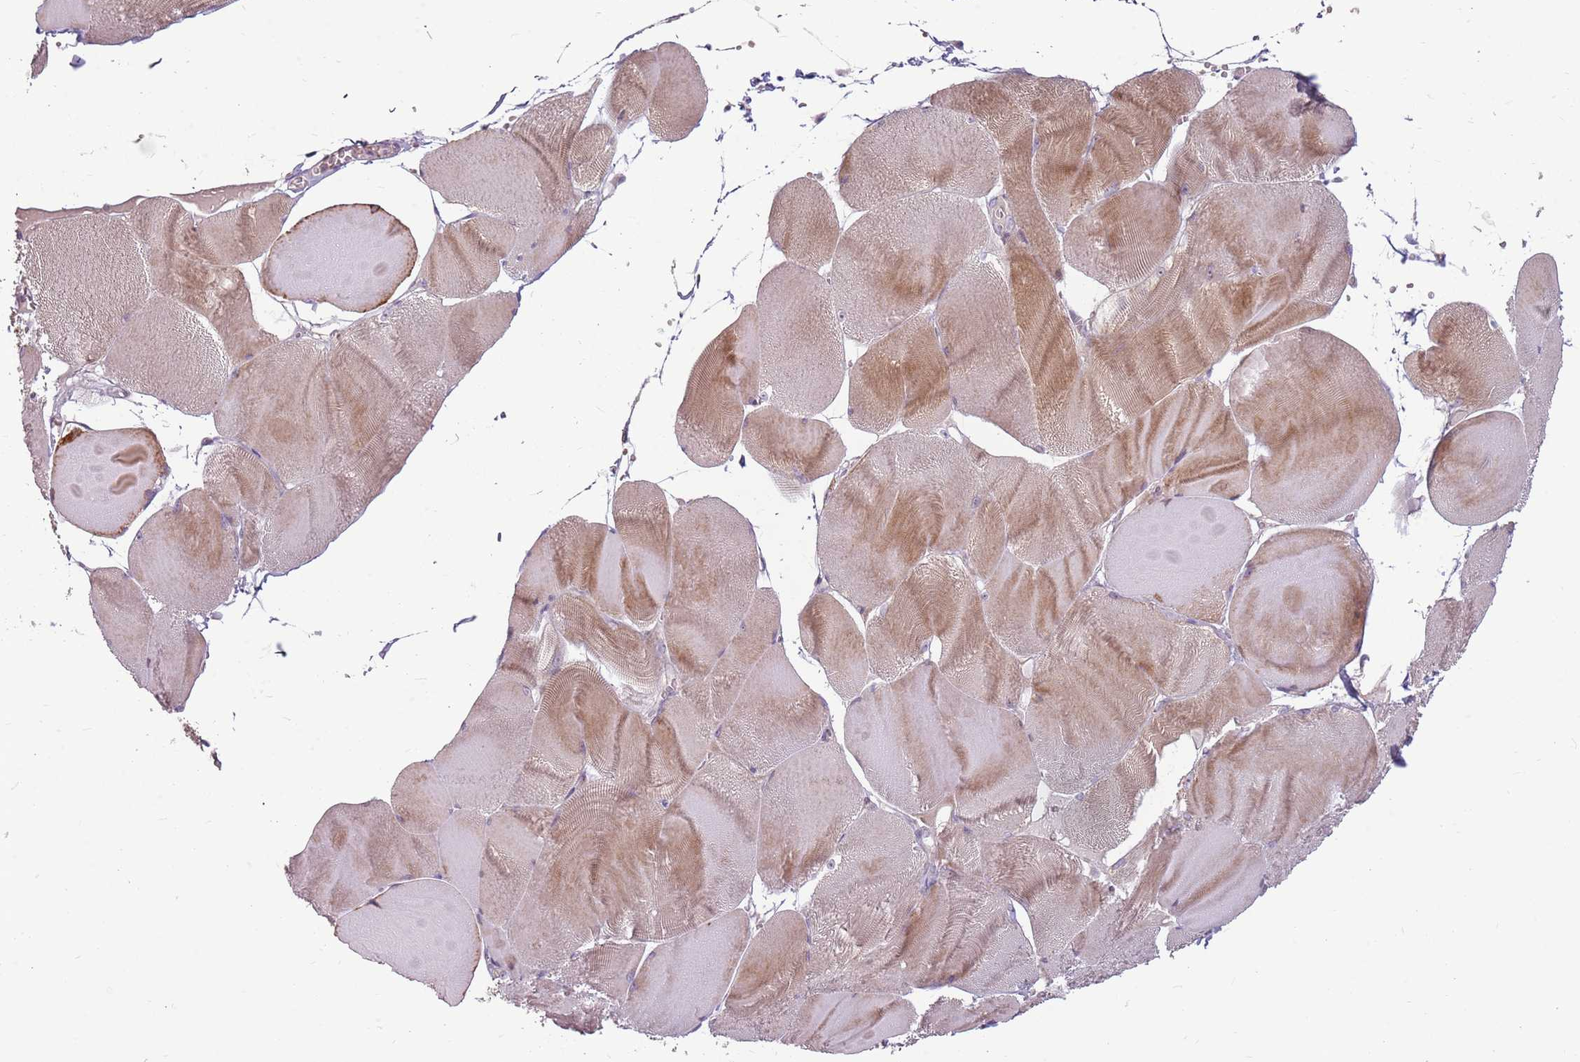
{"staining": {"intensity": "moderate", "quantity": "25%-75%", "location": "cytoplasmic/membranous"}, "tissue": "skeletal muscle", "cell_type": "Myocytes", "image_type": "normal", "snomed": [{"axis": "morphology", "description": "Normal tissue, NOS"}, {"axis": "morphology", "description": "Basal cell carcinoma"}, {"axis": "topography", "description": "Skeletal muscle"}], "caption": "A brown stain shows moderate cytoplasmic/membranous expression of a protein in myocytes of normal human skeletal muscle. (DAB = brown stain, brightfield microscopy at high magnification).", "gene": "ZNF530", "patient": {"sex": "female", "age": 64}}